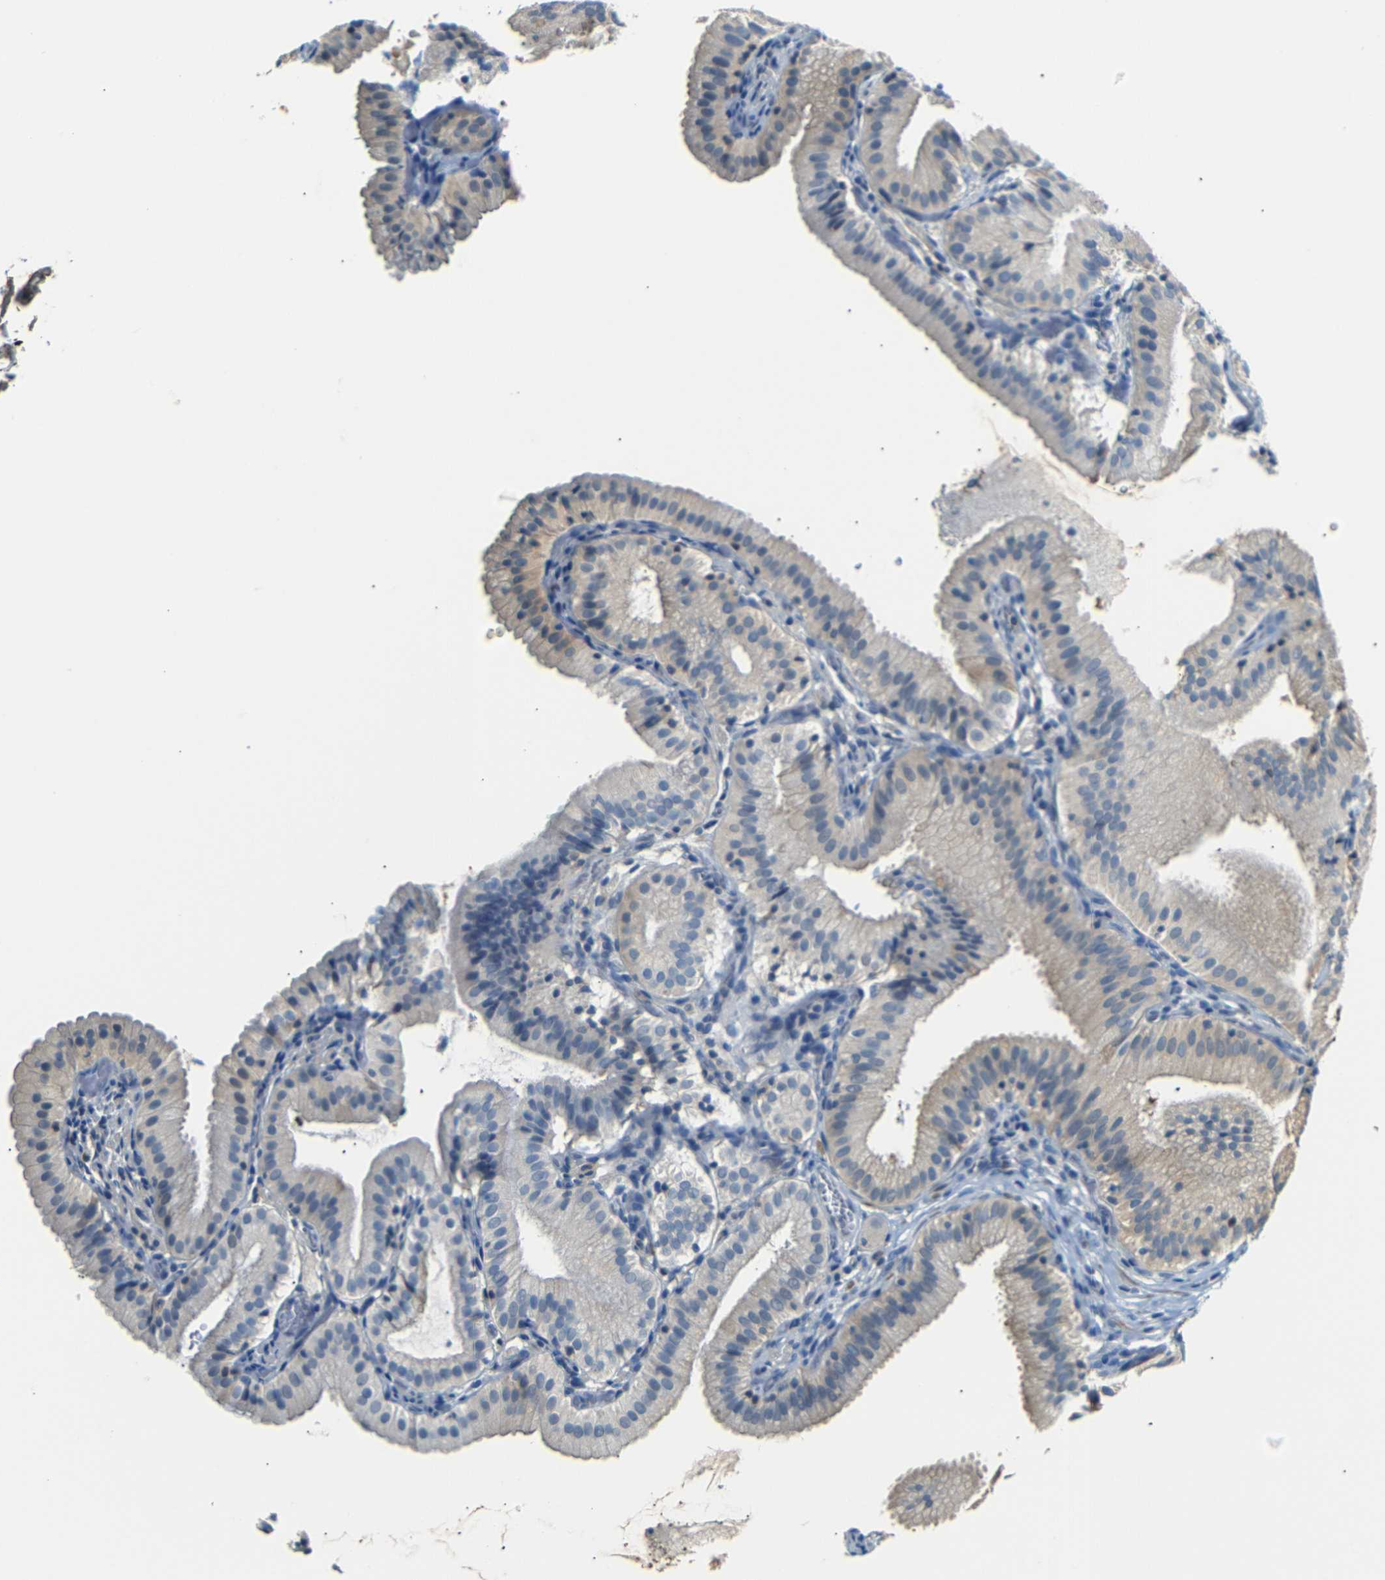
{"staining": {"intensity": "weak", "quantity": "<25%", "location": "cytoplasmic/membranous"}, "tissue": "gallbladder", "cell_type": "Glandular cells", "image_type": "normal", "snomed": [{"axis": "morphology", "description": "Normal tissue, NOS"}, {"axis": "topography", "description": "Gallbladder"}], "caption": "Normal gallbladder was stained to show a protein in brown. There is no significant positivity in glandular cells. Brightfield microscopy of immunohistochemistry stained with DAB (3,3'-diaminobenzidine) (brown) and hematoxylin (blue), captured at high magnification.", "gene": "SFN", "patient": {"sex": "male", "age": 54}}